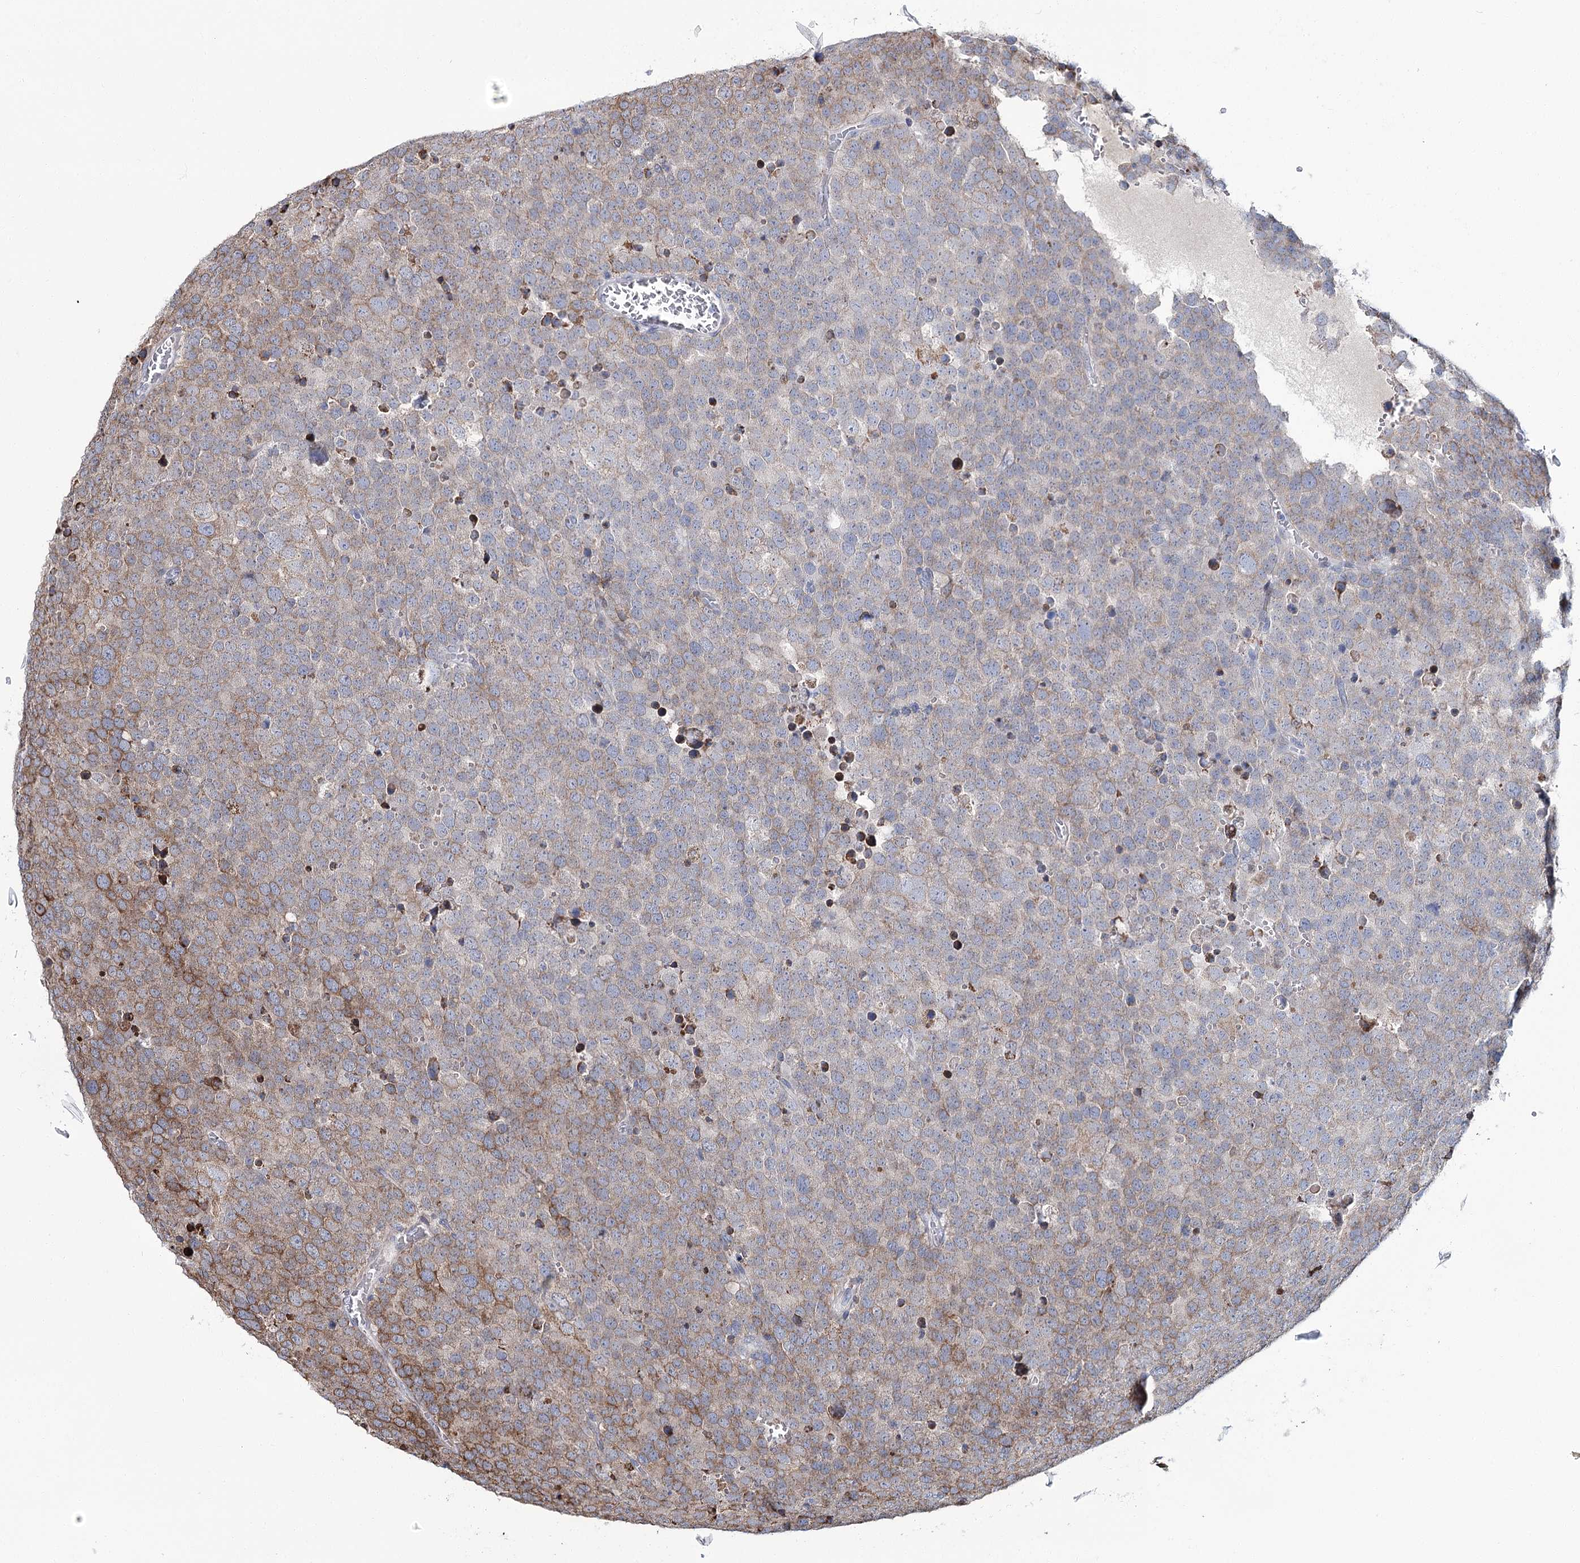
{"staining": {"intensity": "moderate", "quantity": "25%-75%", "location": "cytoplasmic/membranous"}, "tissue": "testis cancer", "cell_type": "Tumor cells", "image_type": "cancer", "snomed": [{"axis": "morphology", "description": "Seminoma, NOS"}, {"axis": "topography", "description": "Testis"}], "caption": "Immunohistochemistry image of testis seminoma stained for a protein (brown), which demonstrates medium levels of moderate cytoplasmic/membranous staining in about 25%-75% of tumor cells.", "gene": "CPLANE1", "patient": {"sex": "male", "age": 71}}